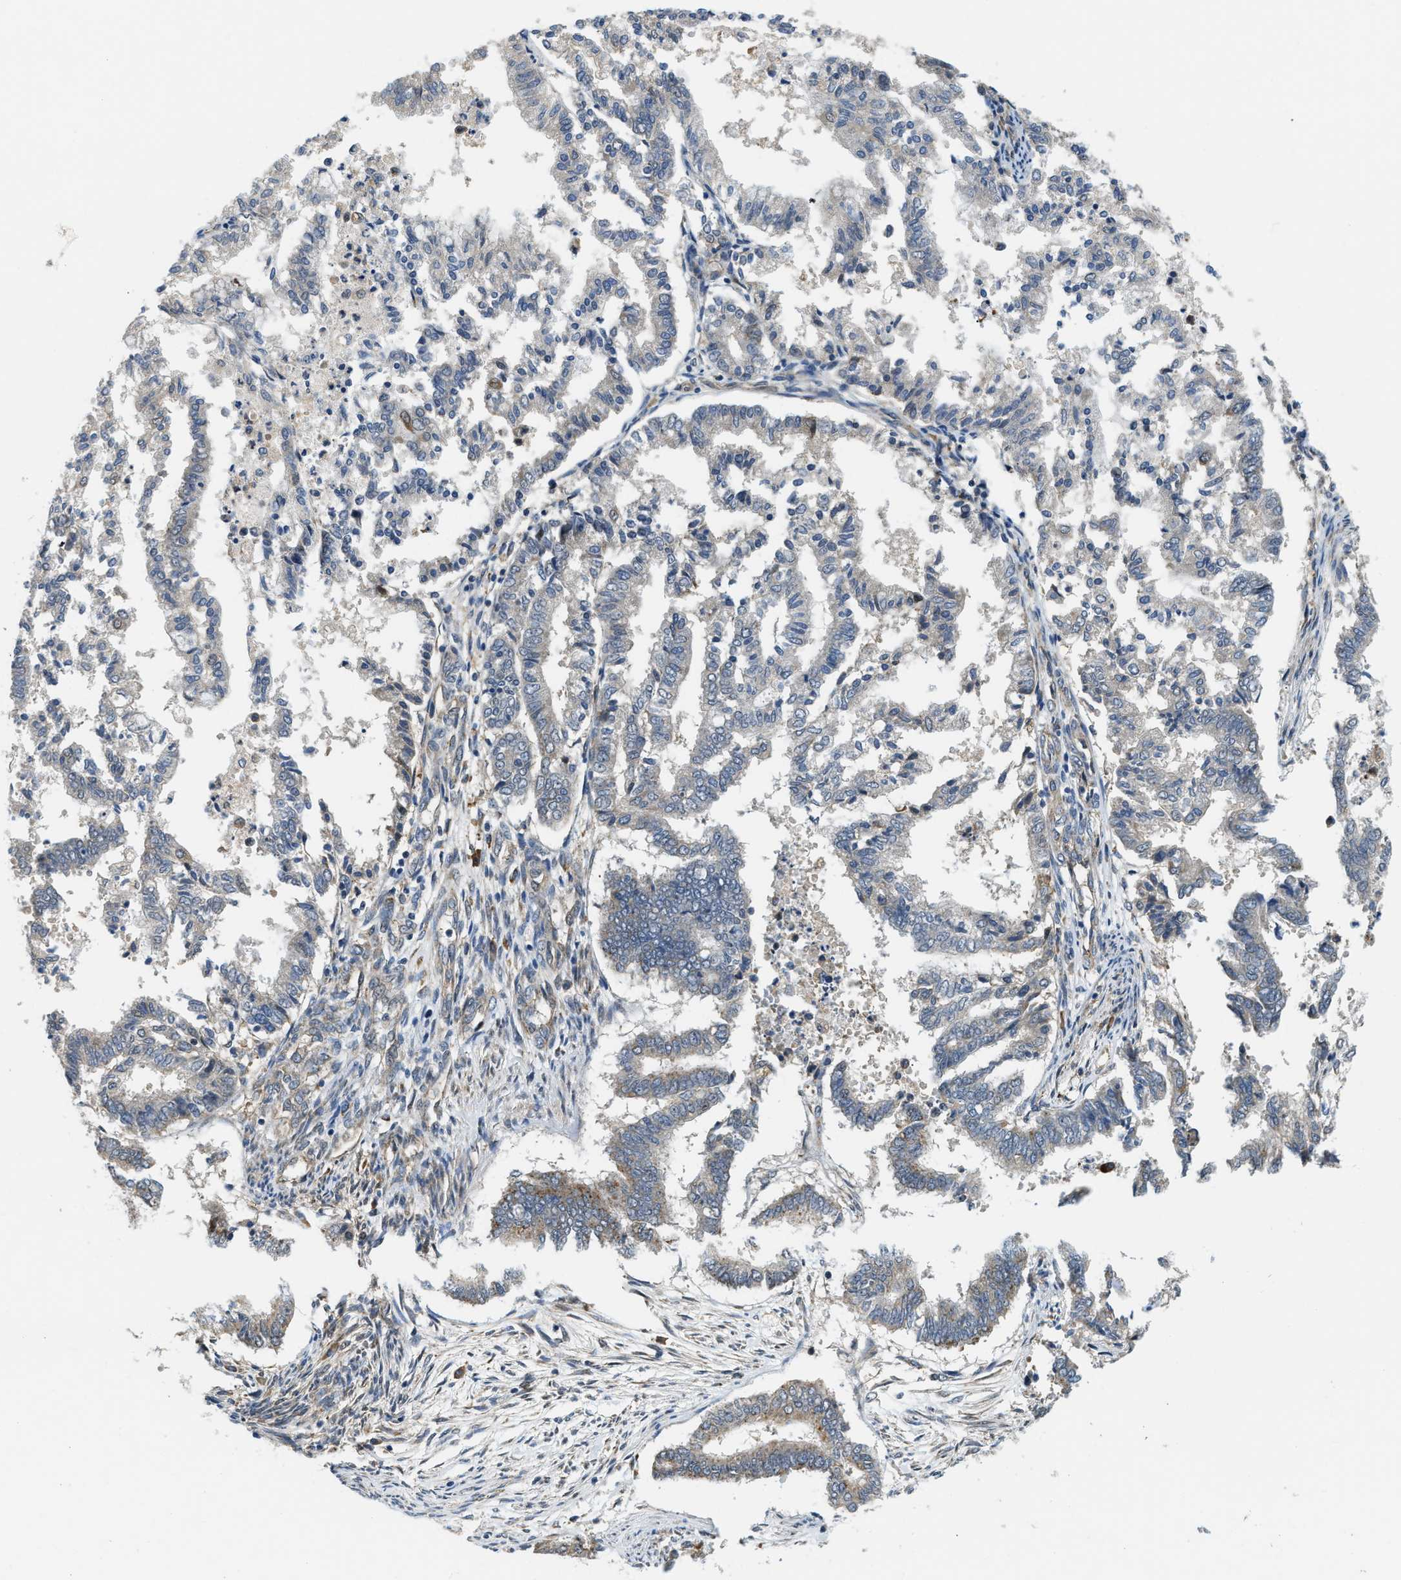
{"staining": {"intensity": "moderate", "quantity": "<25%", "location": "cytoplasmic/membranous"}, "tissue": "endometrial cancer", "cell_type": "Tumor cells", "image_type": "cancer", "snomed": [{"axis": "morphology", "description": "Necrosis, NOS"}, {"axis": "morphology", "description": "Adenocarcinoma, NOS"}, {"axis": "topography", "description": "Endometrium"}], "caption": "There is low levels of moderate cytoplasmic/membranous expression in tumor cells of endometrial cancer (adenocarcinoma), as demonstrated by immunohistochemical staining (brown color).", "gene": "STARD3NL", "patient": {"sex": "female", "age": 79}}